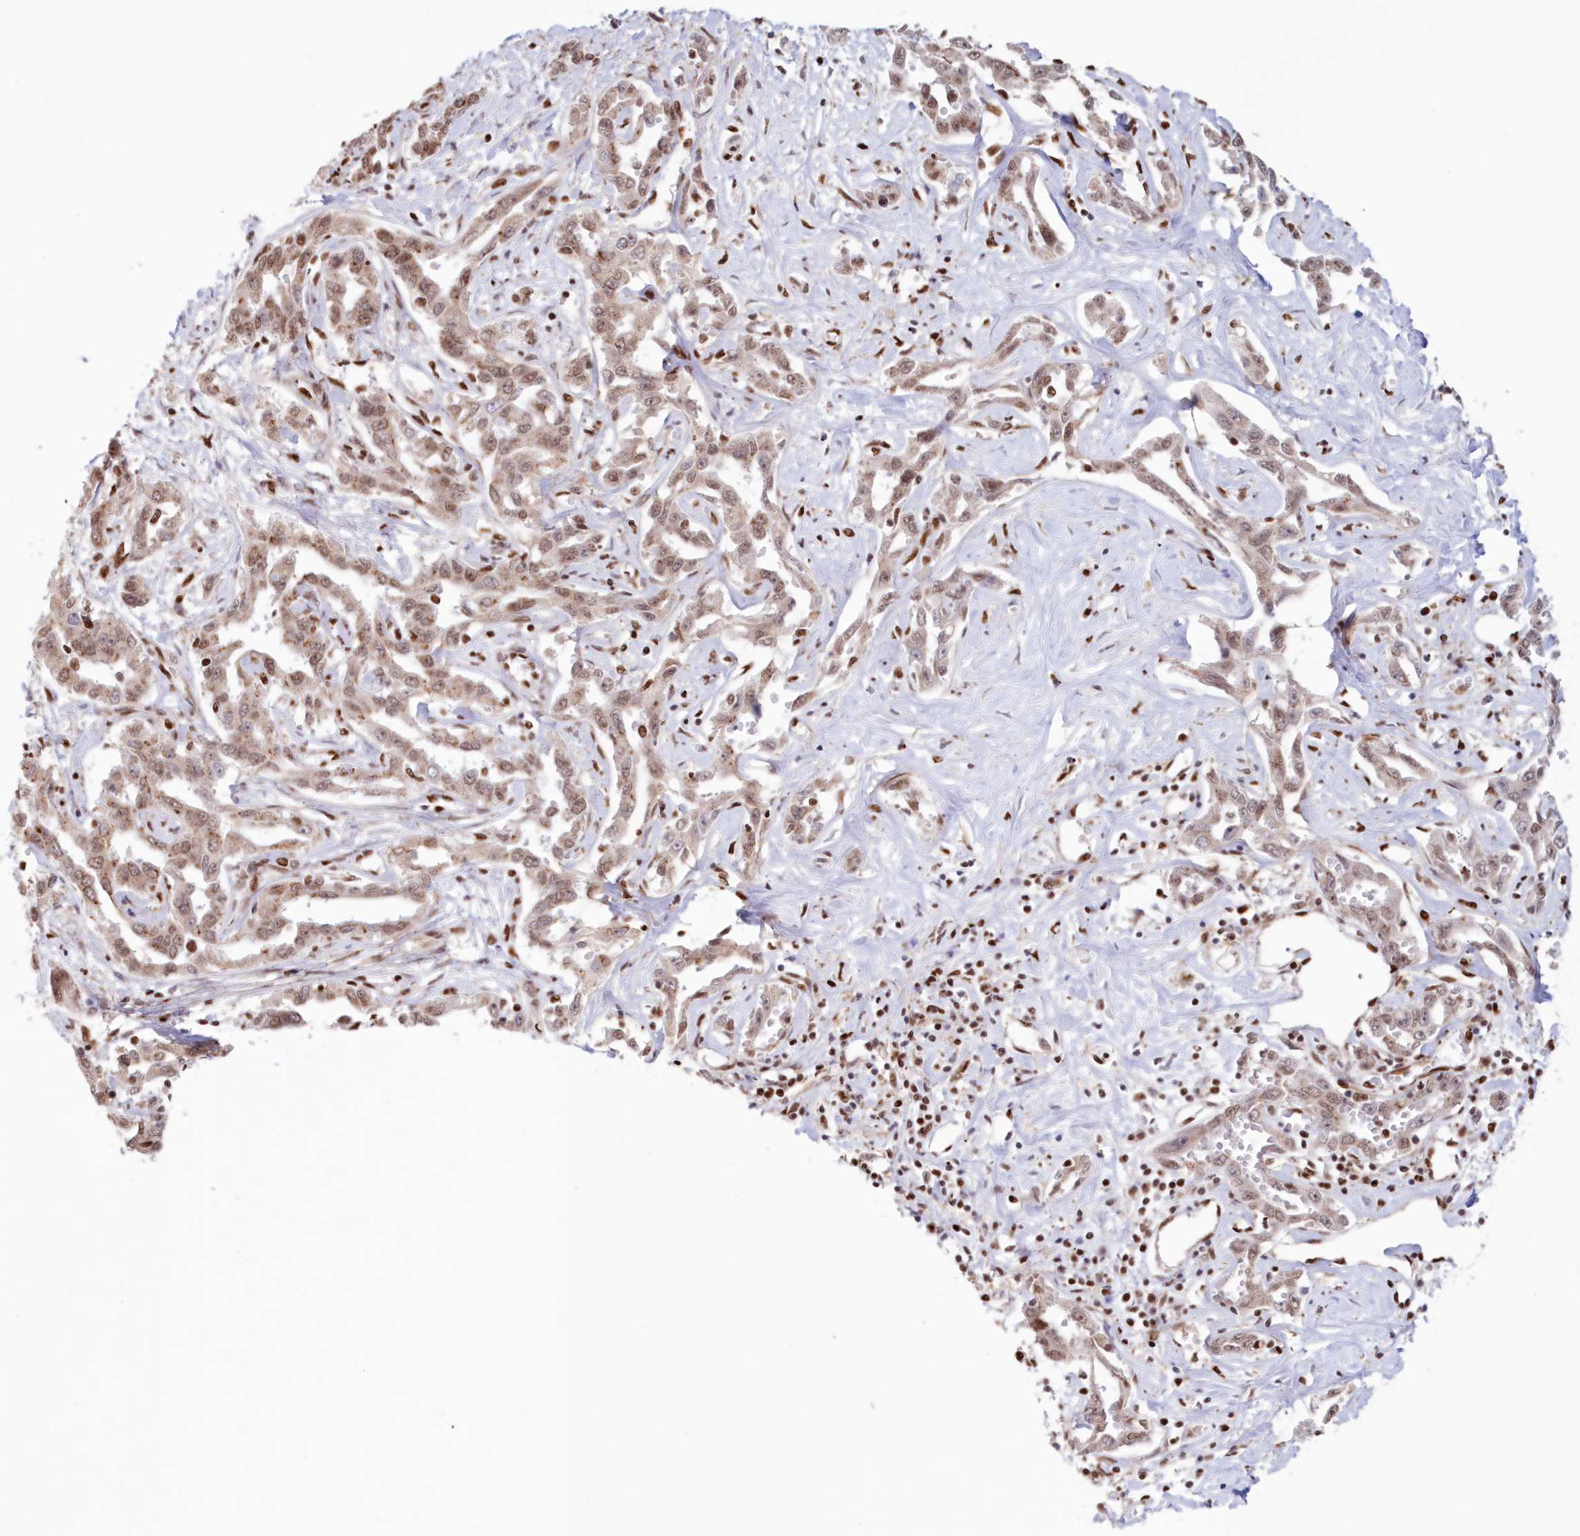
{"staining": {"intensity": "moderate", "quantity": ">75%", "location": "nuclear"}, "tissue": "liver cancer", "cell_type": "Tumor cells", "image_type": "cancer", "snomed": [{"axis": "morphology", "description": "Cholangiocarcinoma"}, {"axis": "topography", "description": "Liver"}], "caption": "The micrograph reveals immunohistochemical staining of liver cancer (cholangiocarcinoma). There is moderate nuclear staining is identified in about >75% of tumor cells.", "gene": "POLR2B", "patient": {"sex": "male", "age": 59}}